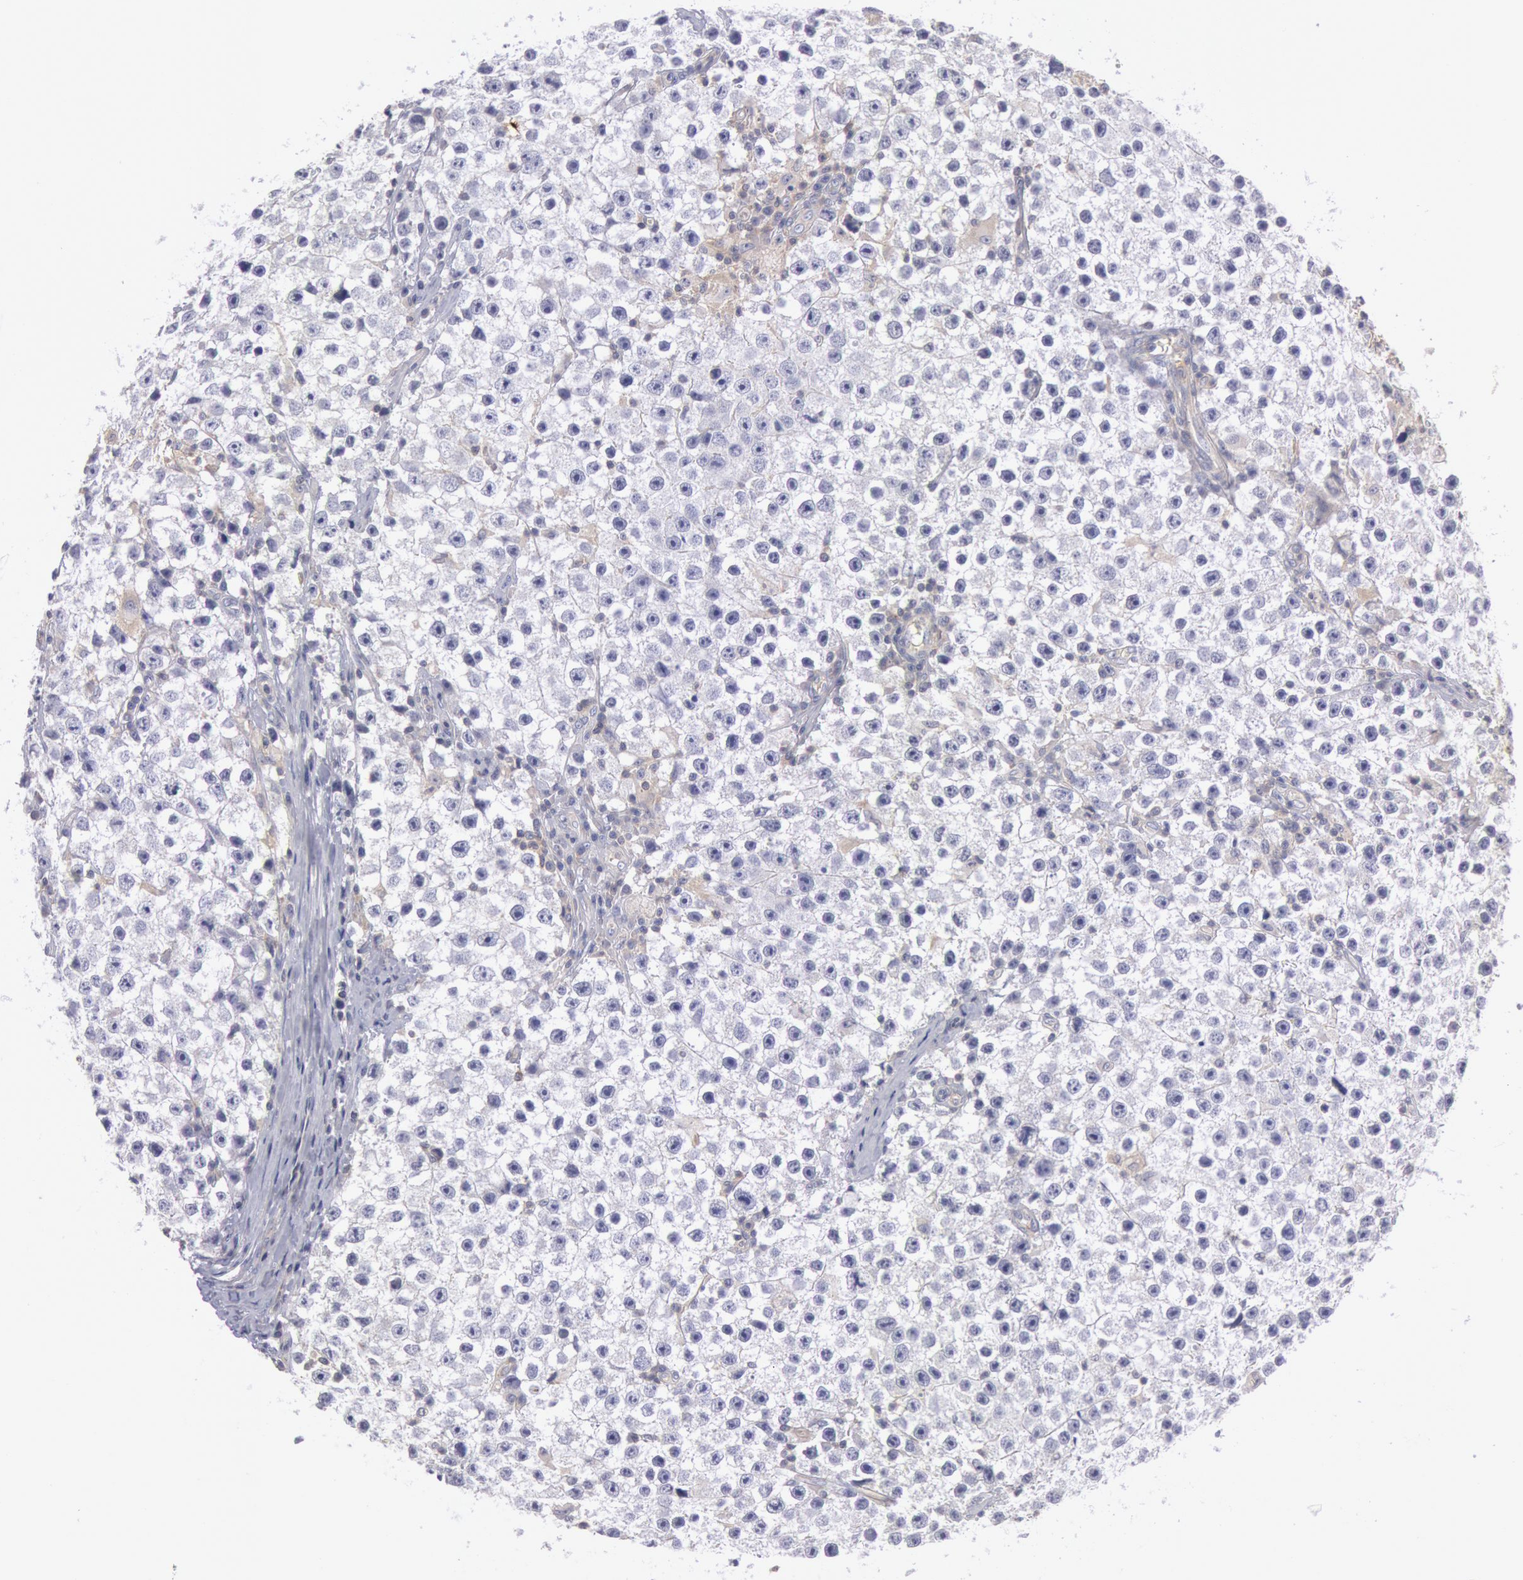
{"staining": {"intensity": "negative", "quantity": "none", "location": "none"}, "tissue": "testis cancer", "cell_type": "Tumor cells", "image_type": "cancer", "snomed": [{"axis": "morphology", "description": "Seminoma, NOS"}, {"axis": "topography", "description": "Testis"}], "caption": "The histopathology image exhibits no significant positivity in tumor cells of testis seminoma.", "gene": "PIK3R1", "patient": {"sex": "male", "age": 35}}